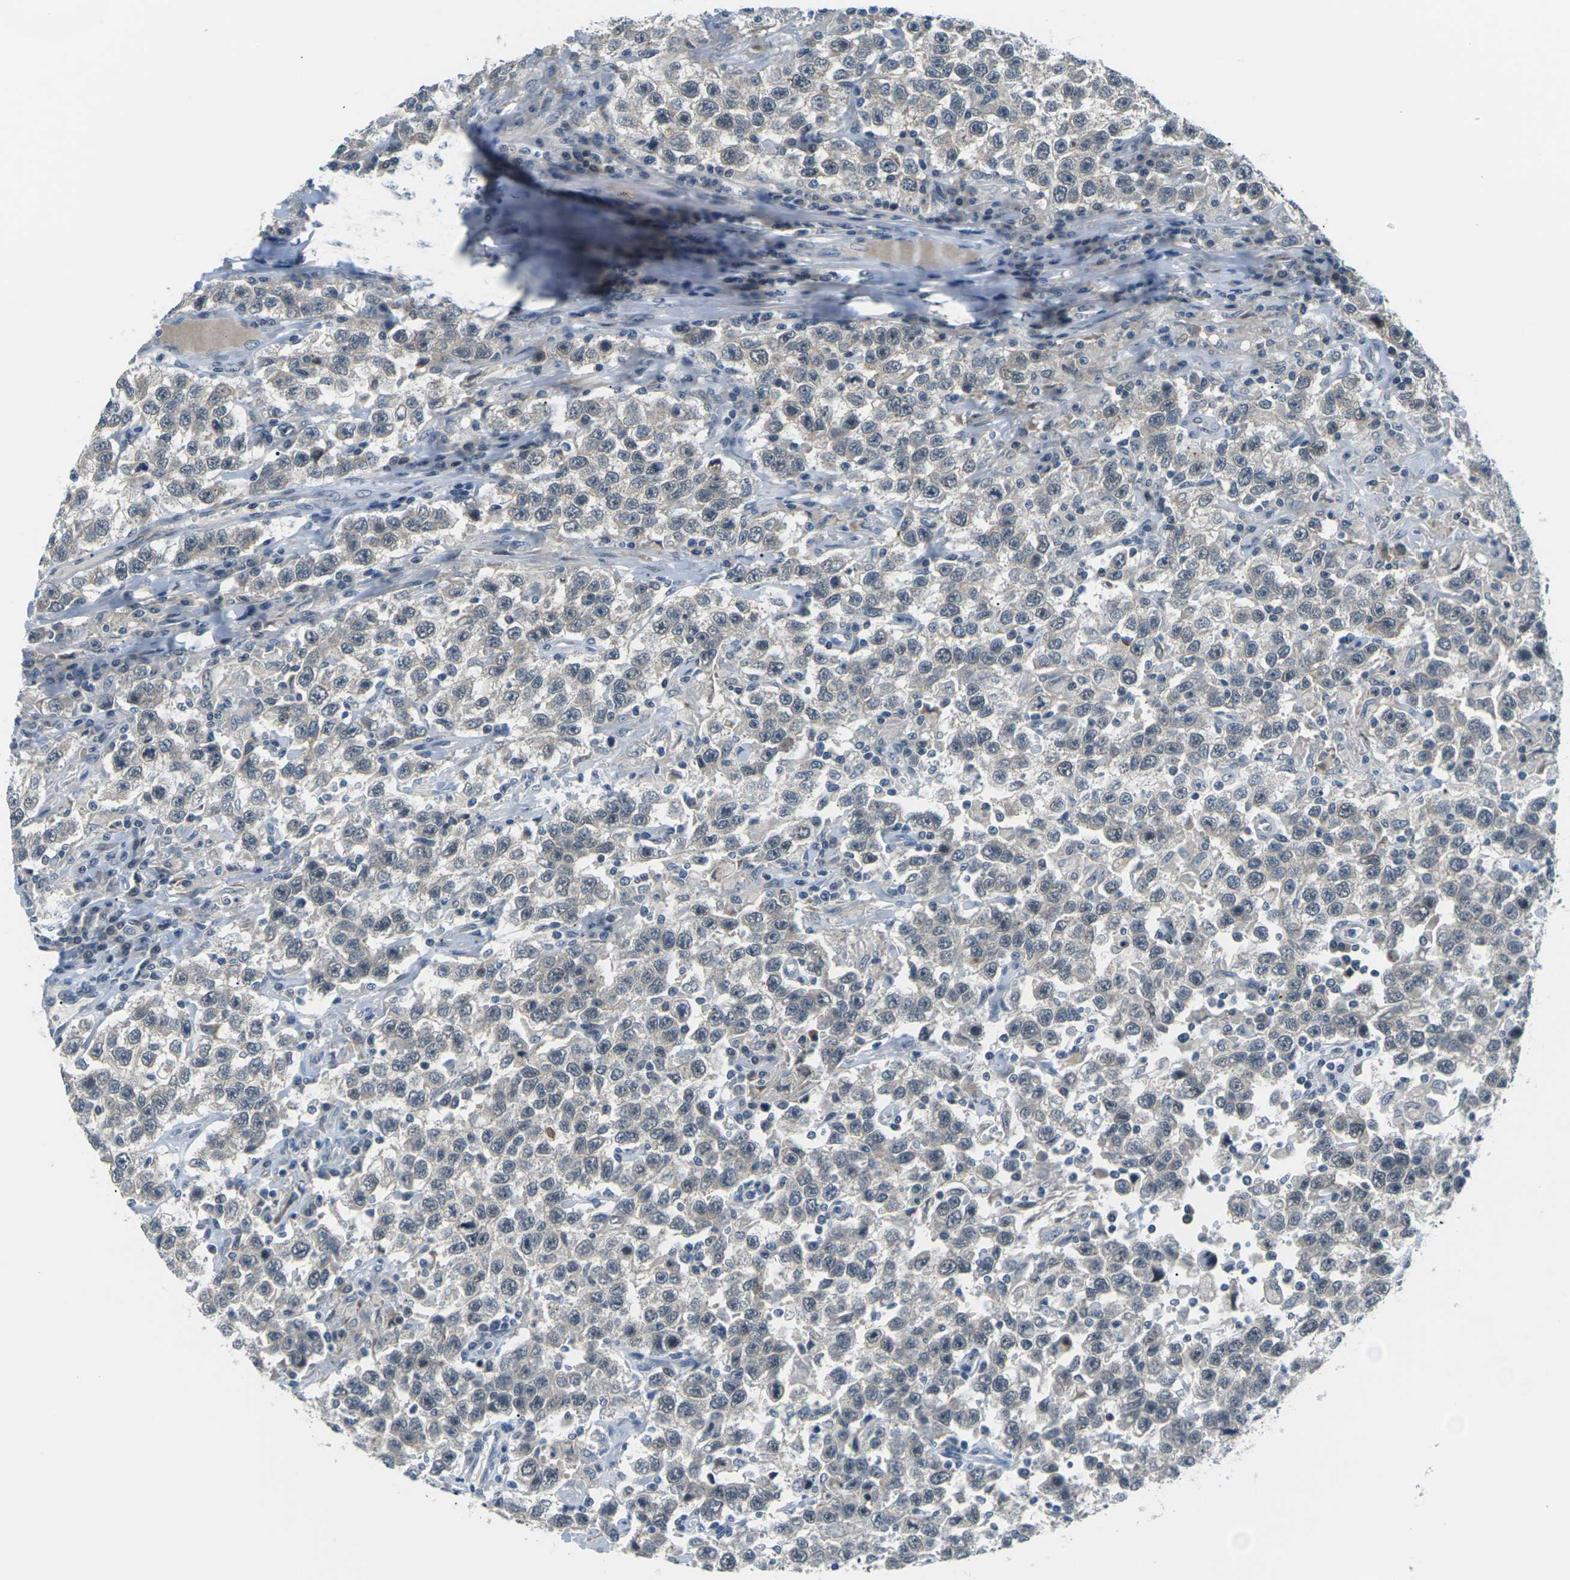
{"staining": {"intensity": "negative", "quantity": "none", "location": "none"}, "tissue": "testis cancer", "cell_type": "Tumor cells", "image_type": "cancer", "snomed": [{"axis": "morphology", "description": "Seminoma, NOS"}, {"axis": "topography", "description": "Testis"}], "caption": "Tumor cells show no significant protein staining in testis seminoma.", "gene": "SLC13A3", "patient": {"sex": "male", "age": 41}}